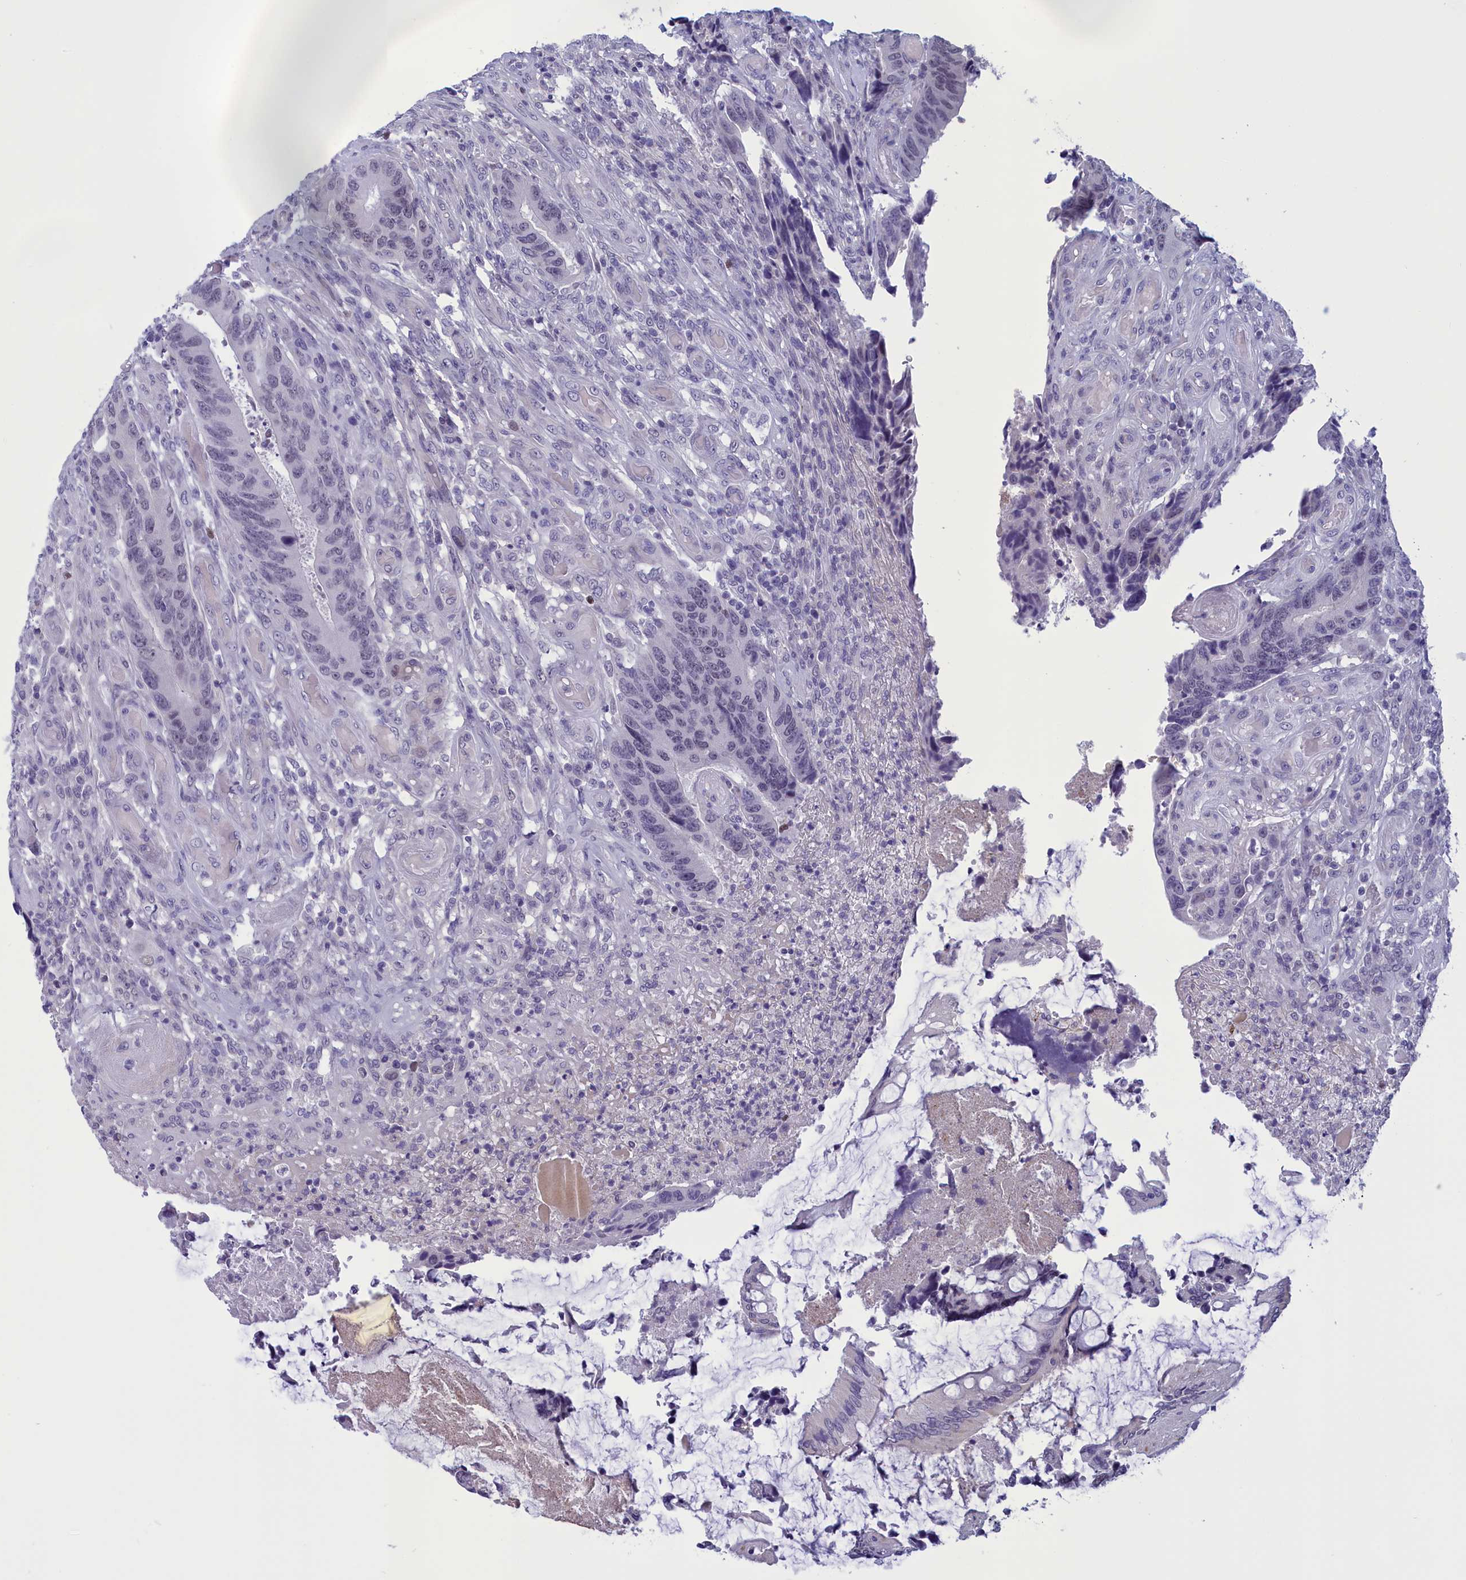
{"staining": {"intensity": "negative", "quantity": "none", "location": "none"}, "tissue": "colorectal cancer", "cell_type": "Tumor cells", "image_type": "cancer", "snomed": [{"axis": "morphology", "description": "Adenocarcinoma, NOS"}, {"axis": "topography", "description": "Colon"}], "caption": "Photomicrograph shows no significant protein expression in tumor cells of colorectal cancer.", "gene": "ELOA2", "patient": {"sex": "male", "age": 87}}